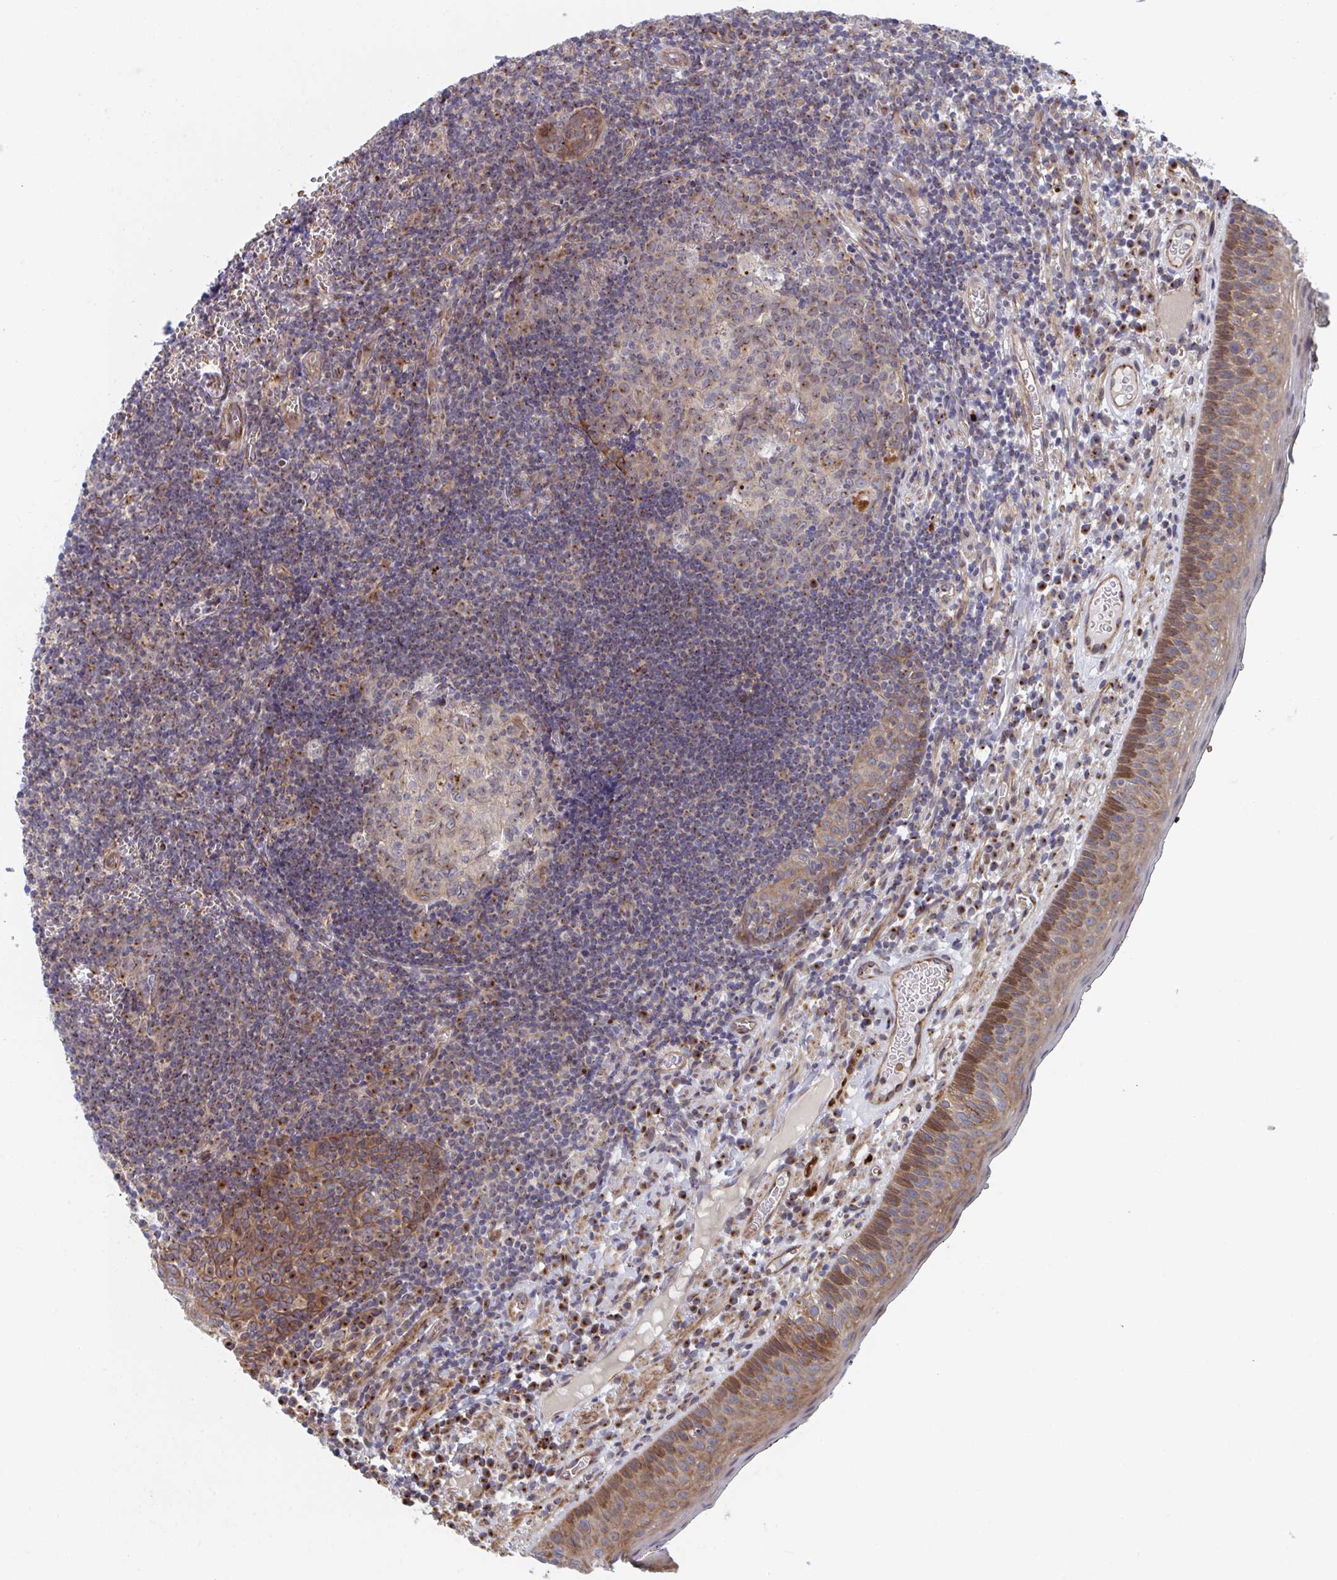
{"staining": {"intensity": "strong", "quantity": "25%-75%", "location": "cytoplasmic/membranous"}, "tissue": "oral mucosa", "cell_type": "Squamous epithelial cells", "image_type": "normal", "snomed": [{"axis": "morphology", "description": "Normal tissue, NOS"}, {"axis": "morphology", "description": "Squamous cell carcinoma, NOS"}, {"axis": "topography", "description": "Oral tissue"}, {"axis": "topography", "description": "Head-Neck"}], "caption": "Protein expression analysis of unremarkable oral mucosa reveals strong cytoplasmic/membranous staining in about 25%-75% of squamous epithelial cells.", "gene": "FJX1", "patient": {"sex": "male", "age": 58}}